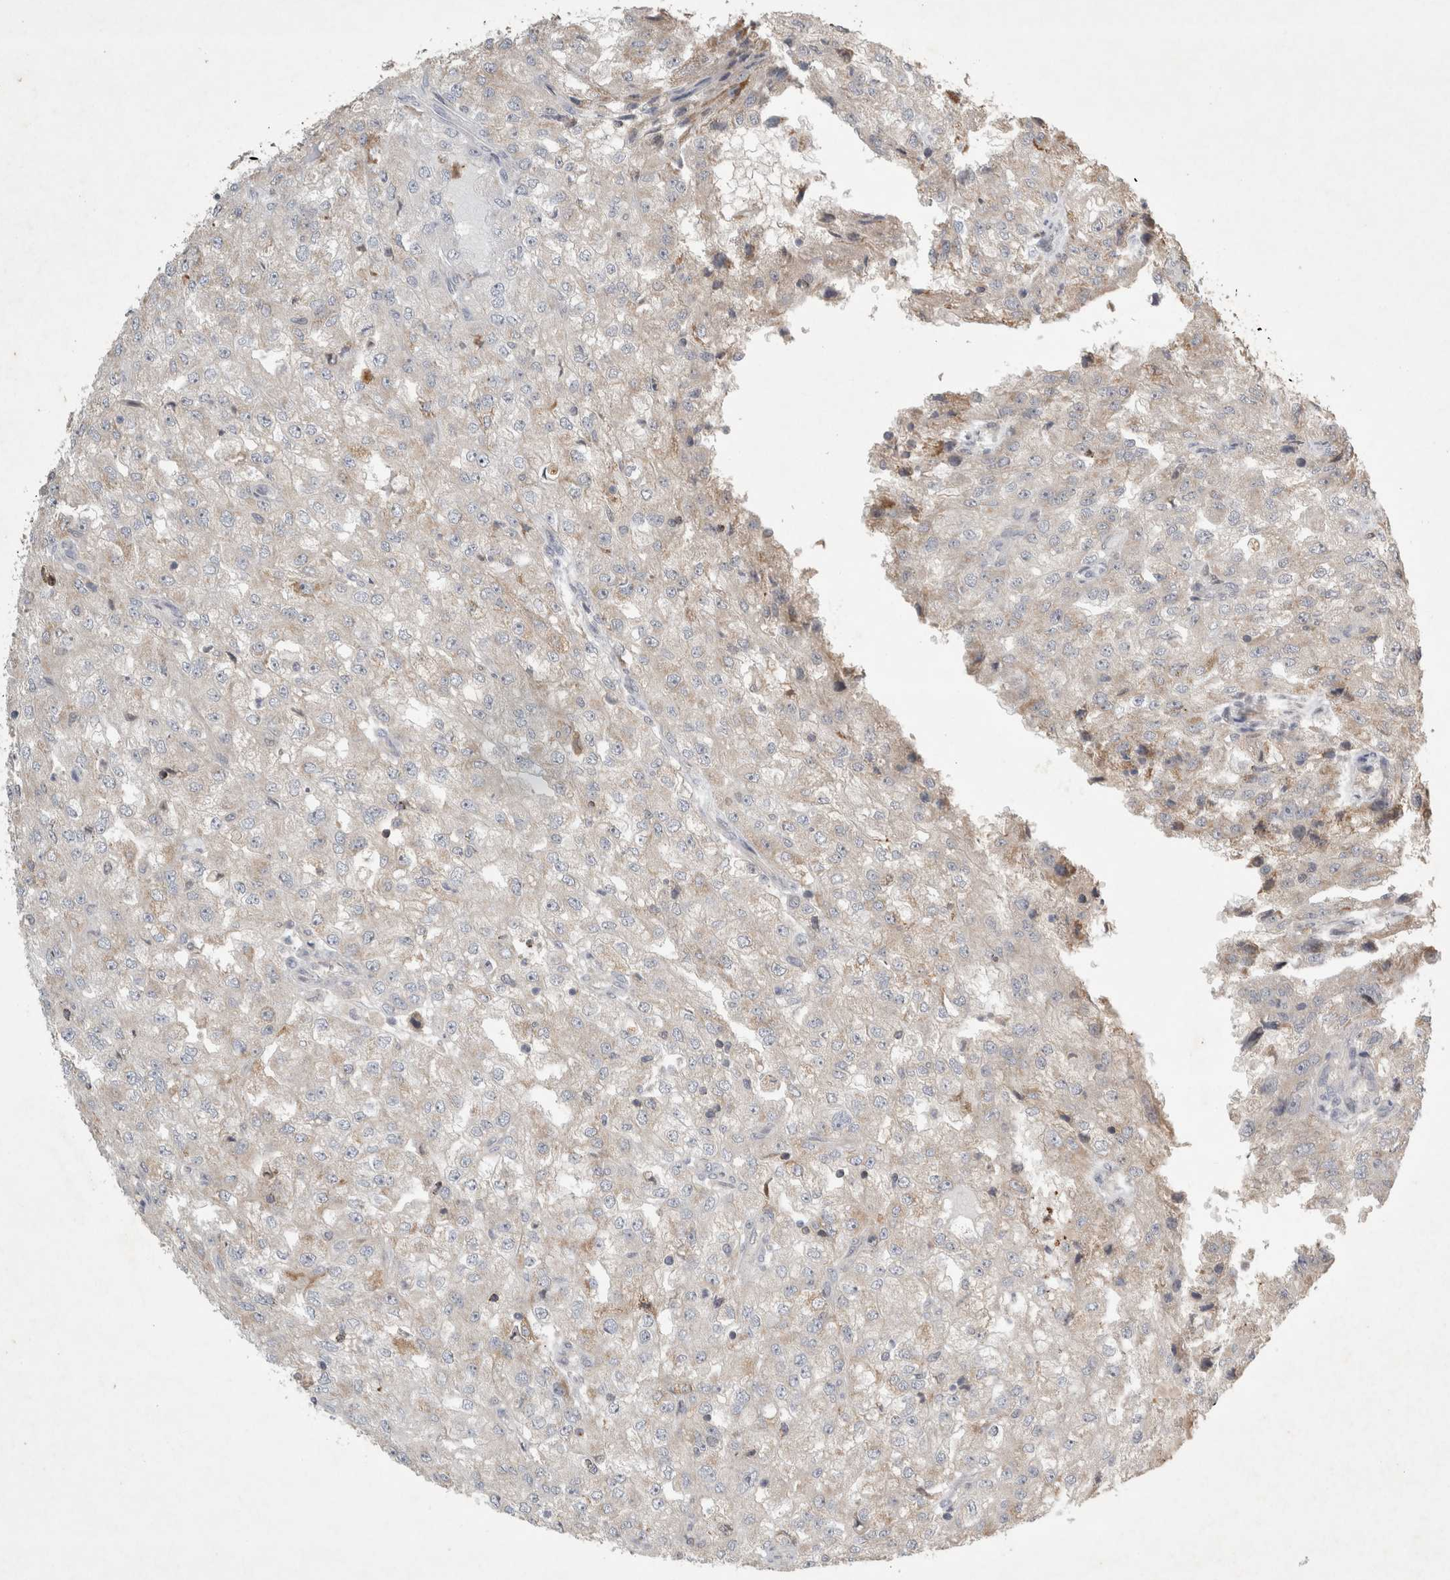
{"staining": {"intensity": "negative", "quantity": "none", "location": "none"}, "tissue": "renal cancer", "cell_type": "Tumor cells", "image_type": "cancer", "snomed": [{"axis": "morphology", "description": "Adenocarcinoma, NOS"}, {"axis": "topography", "description": "Kidney"}], "caption": "A histopathology image of renal cancer (adenocarcinoma) stained for a protein demonstrates no brown staining in tumor cells.", "gene": "SERAC1", "patient": {"sex": "female", "age": 54}}